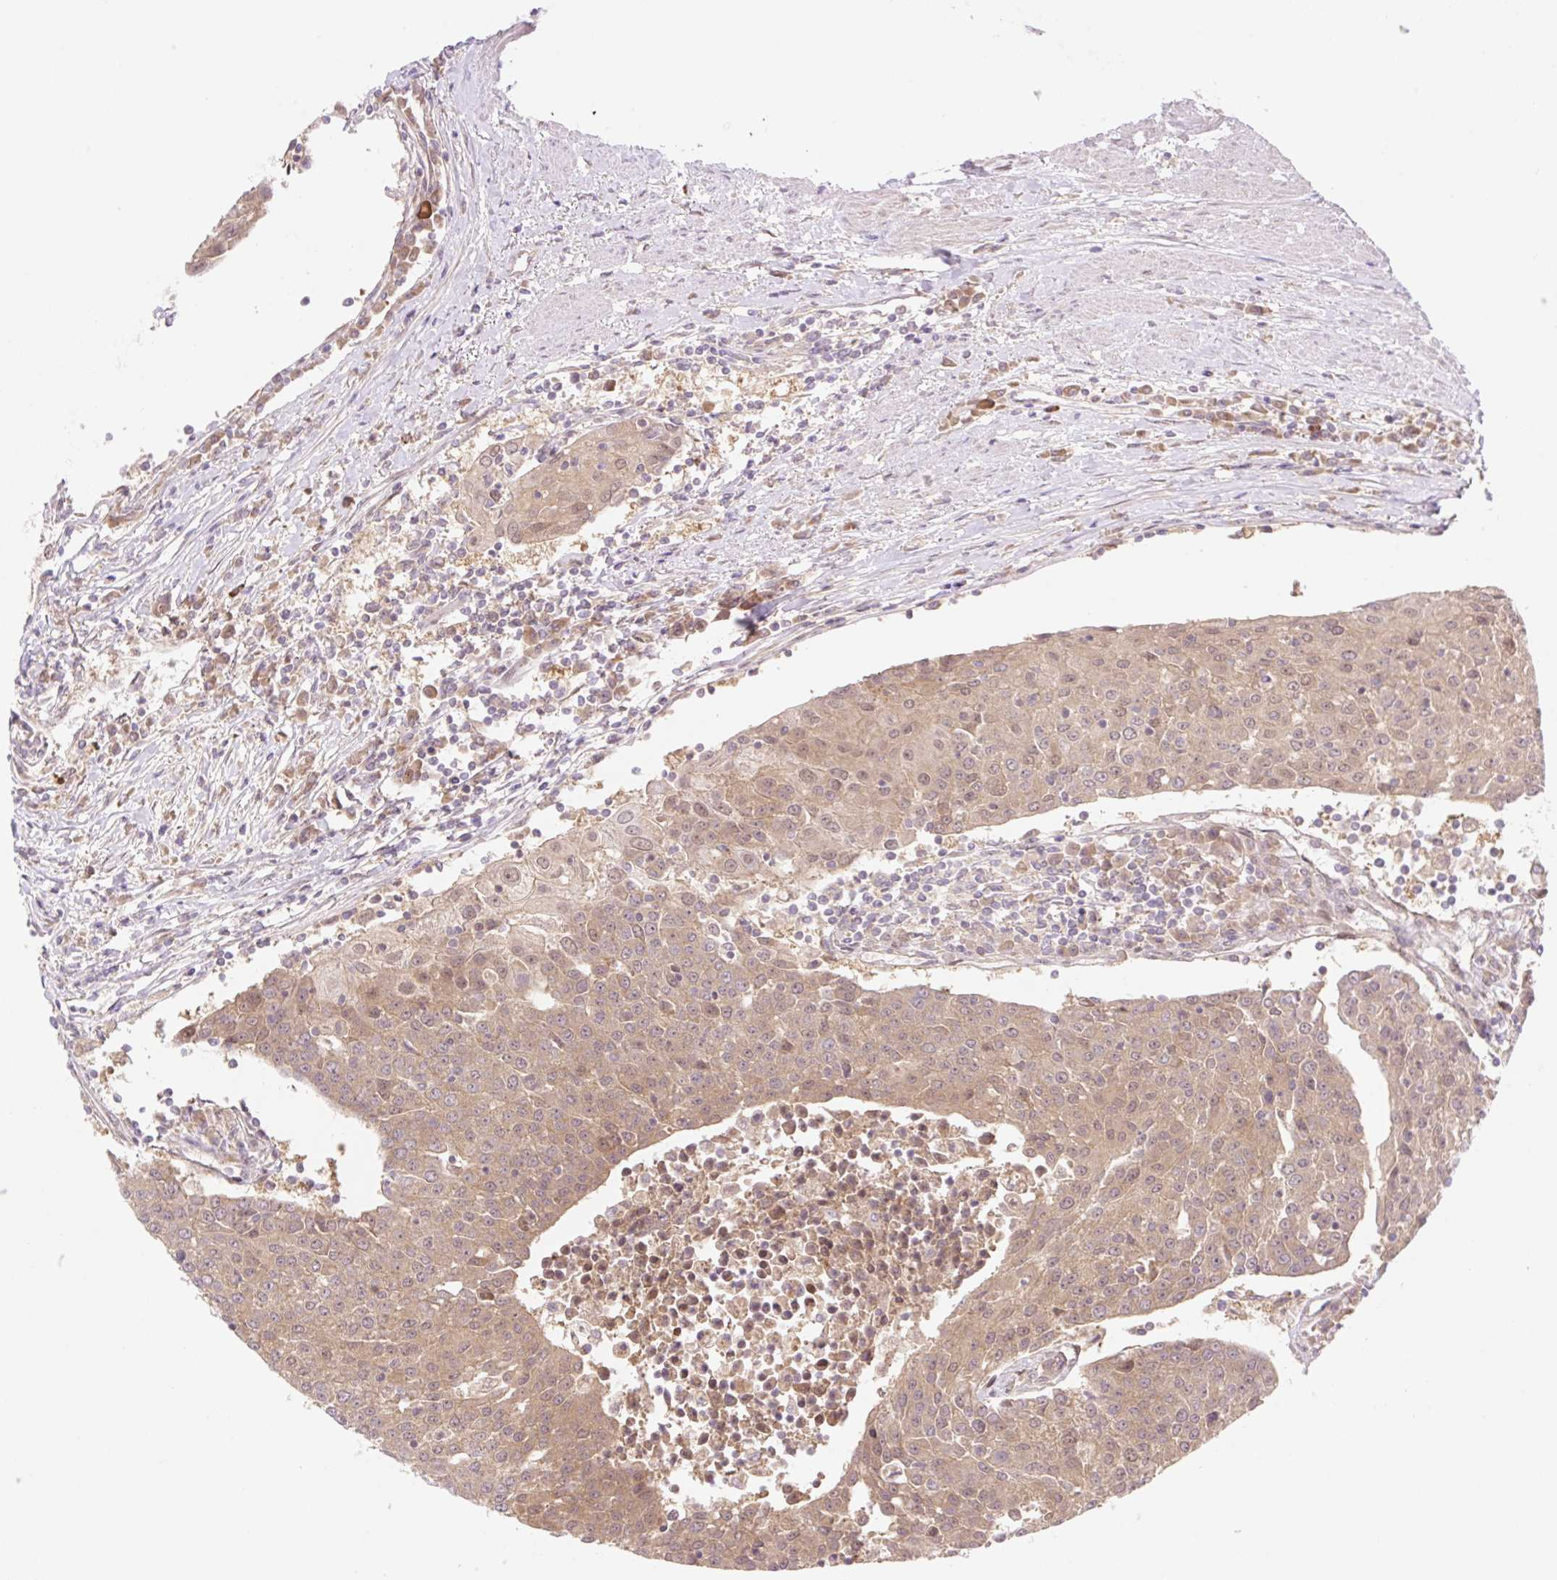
{"staining": {"intensity": "moderate", "quantity": ">75%", "location": "cytoplasmic/membranous,nuclear"}, "tissue": "urothelial cancer", "cell_type": "Tumor cells", "image_type": "cancer", "snomed": [{"axis": "morphology", "description": "Urothelial carcinoma, High grade"}, {"axis": "topography", "description": "Urinary bladder"}], "caption": "Immunohistochemical staining of urothelial cancer shows medium levels of moderate cytoplasmic/membranous and nuclear protein staining in approximately >75% of tumor cells. (Brightfield microscopy of DAB IHC at high magnification).", "gene": "VPS25", "patient": {"sex": "female", "age": 85}}